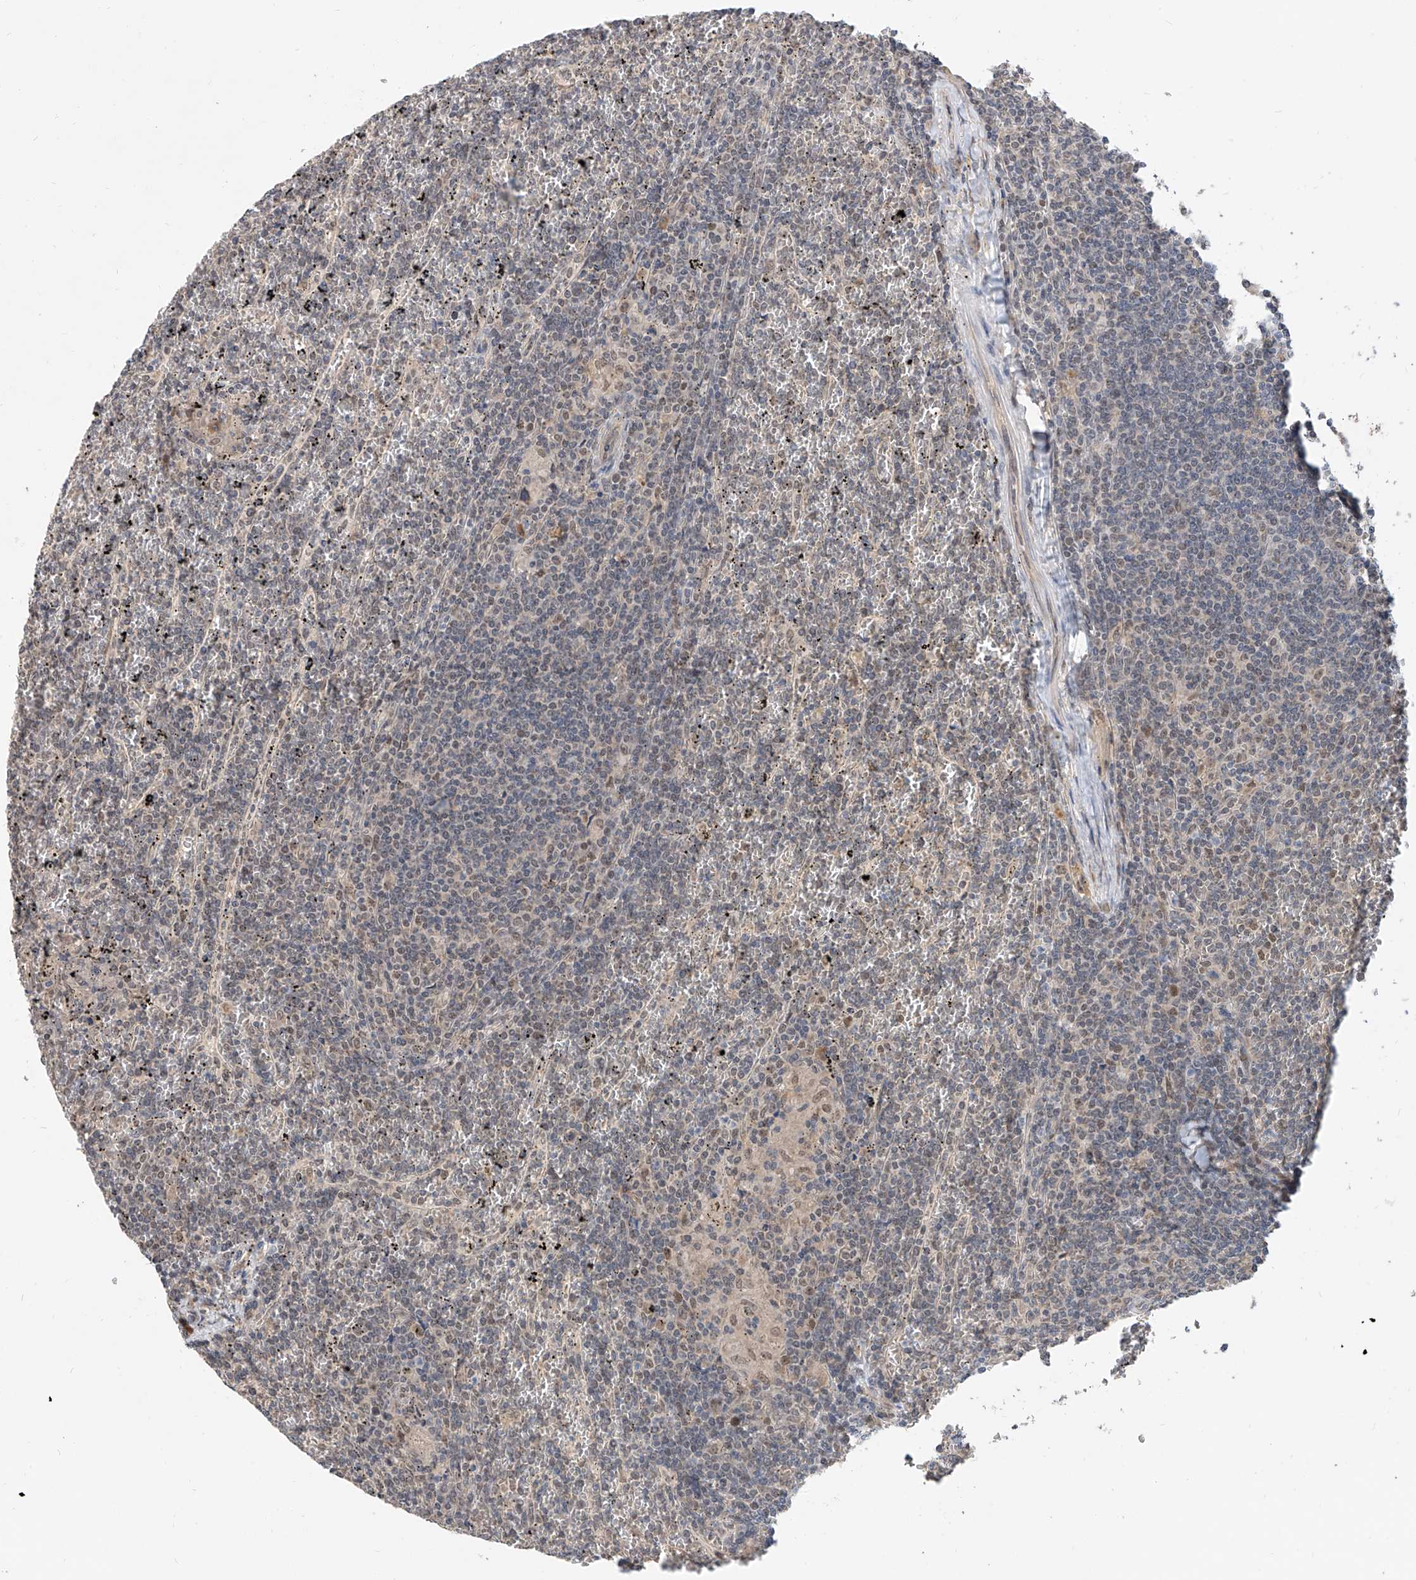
{"staining": {"intensity": "negative", "quantity": "none", "location": "none"}, "tissue": "lymphoma", "cell_type": "Tumor cells", "image_type": "cancer", "snomed": [{"axis": "morphology", "description": "Malignant lymphoma, non-Hodgkin's type, Low grade"}, {"axis": "topography", "description": "Spleen"}], "caption": "A photomicrograph of human lymphoma is negative for staining in tumor cells. (DAB (3,3'-diaminobenzidine) immunohistochemistry (IHC) visualized using brightfield microscopy, high magnification).", "gene": "CARMIL3", "patient": {"sex": "female", "age": 19}}